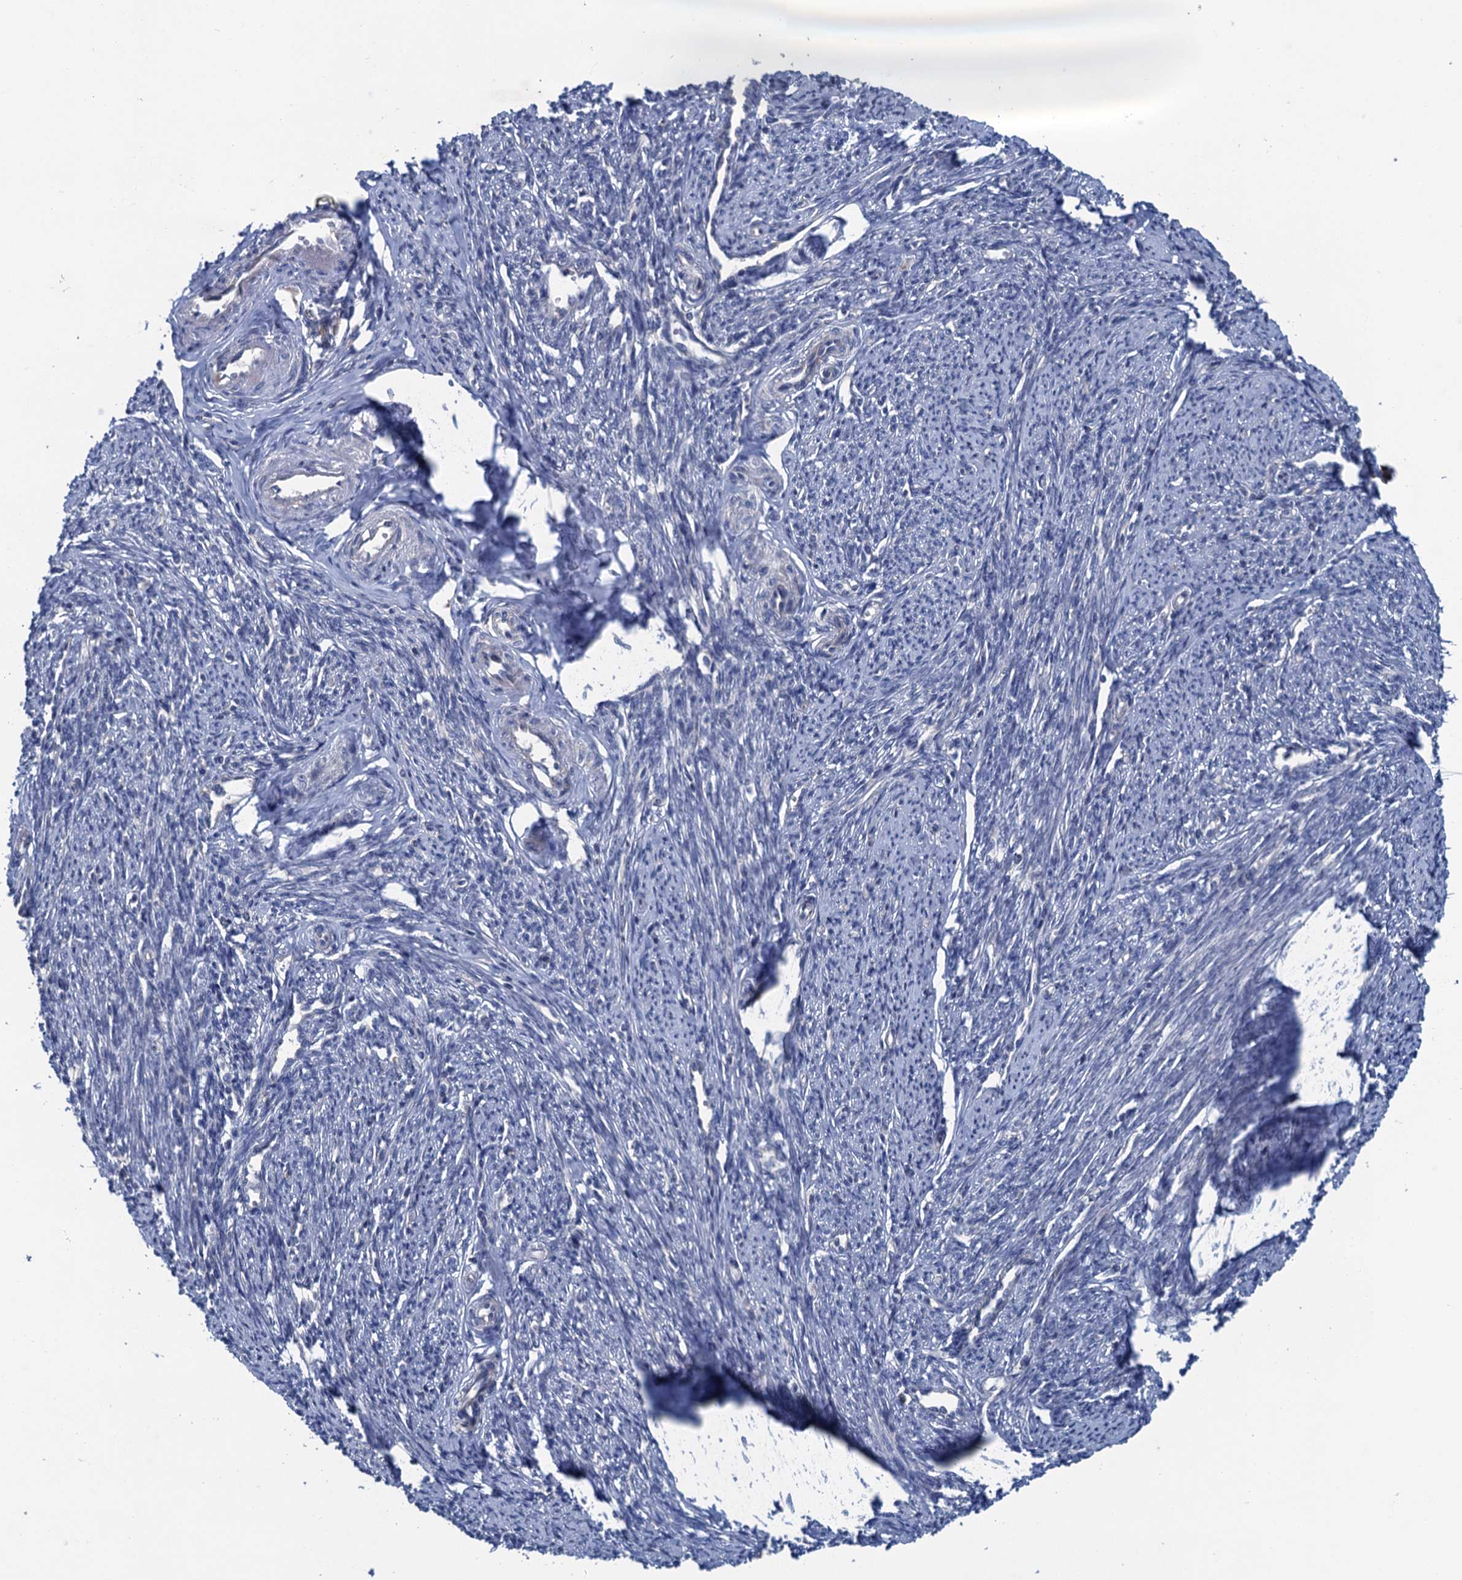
{"staining": {"intensity": "moderate", "quantity": "25%-75%", "location": "cytoplasmic/membranous"}, "tissue": "smooth muscle", "cell_type": "Smooth muscle cells", "image_type": "normal", "snomed": [{"axis": "morphology", "description": "Normal tissue, NOS"}, {"axis": "topography", "description": "Smooth muscle"}, {"axis": "topography", "description": "Uterus"}], "caption": "Smooth muscle cells exhibit medium levels of moderate cytoplasmic/membranous staining in approximately 25%-75% of cells in benign human smooth muscle. The staining is performed using DAB (3,3'-diaminobenzidine) brown chromogen to label protein expression. The nuclei are counter-stained blue using hematoxylin.", "gene": "CNTN5", "patient": {"sex": "female", "age": 59}}